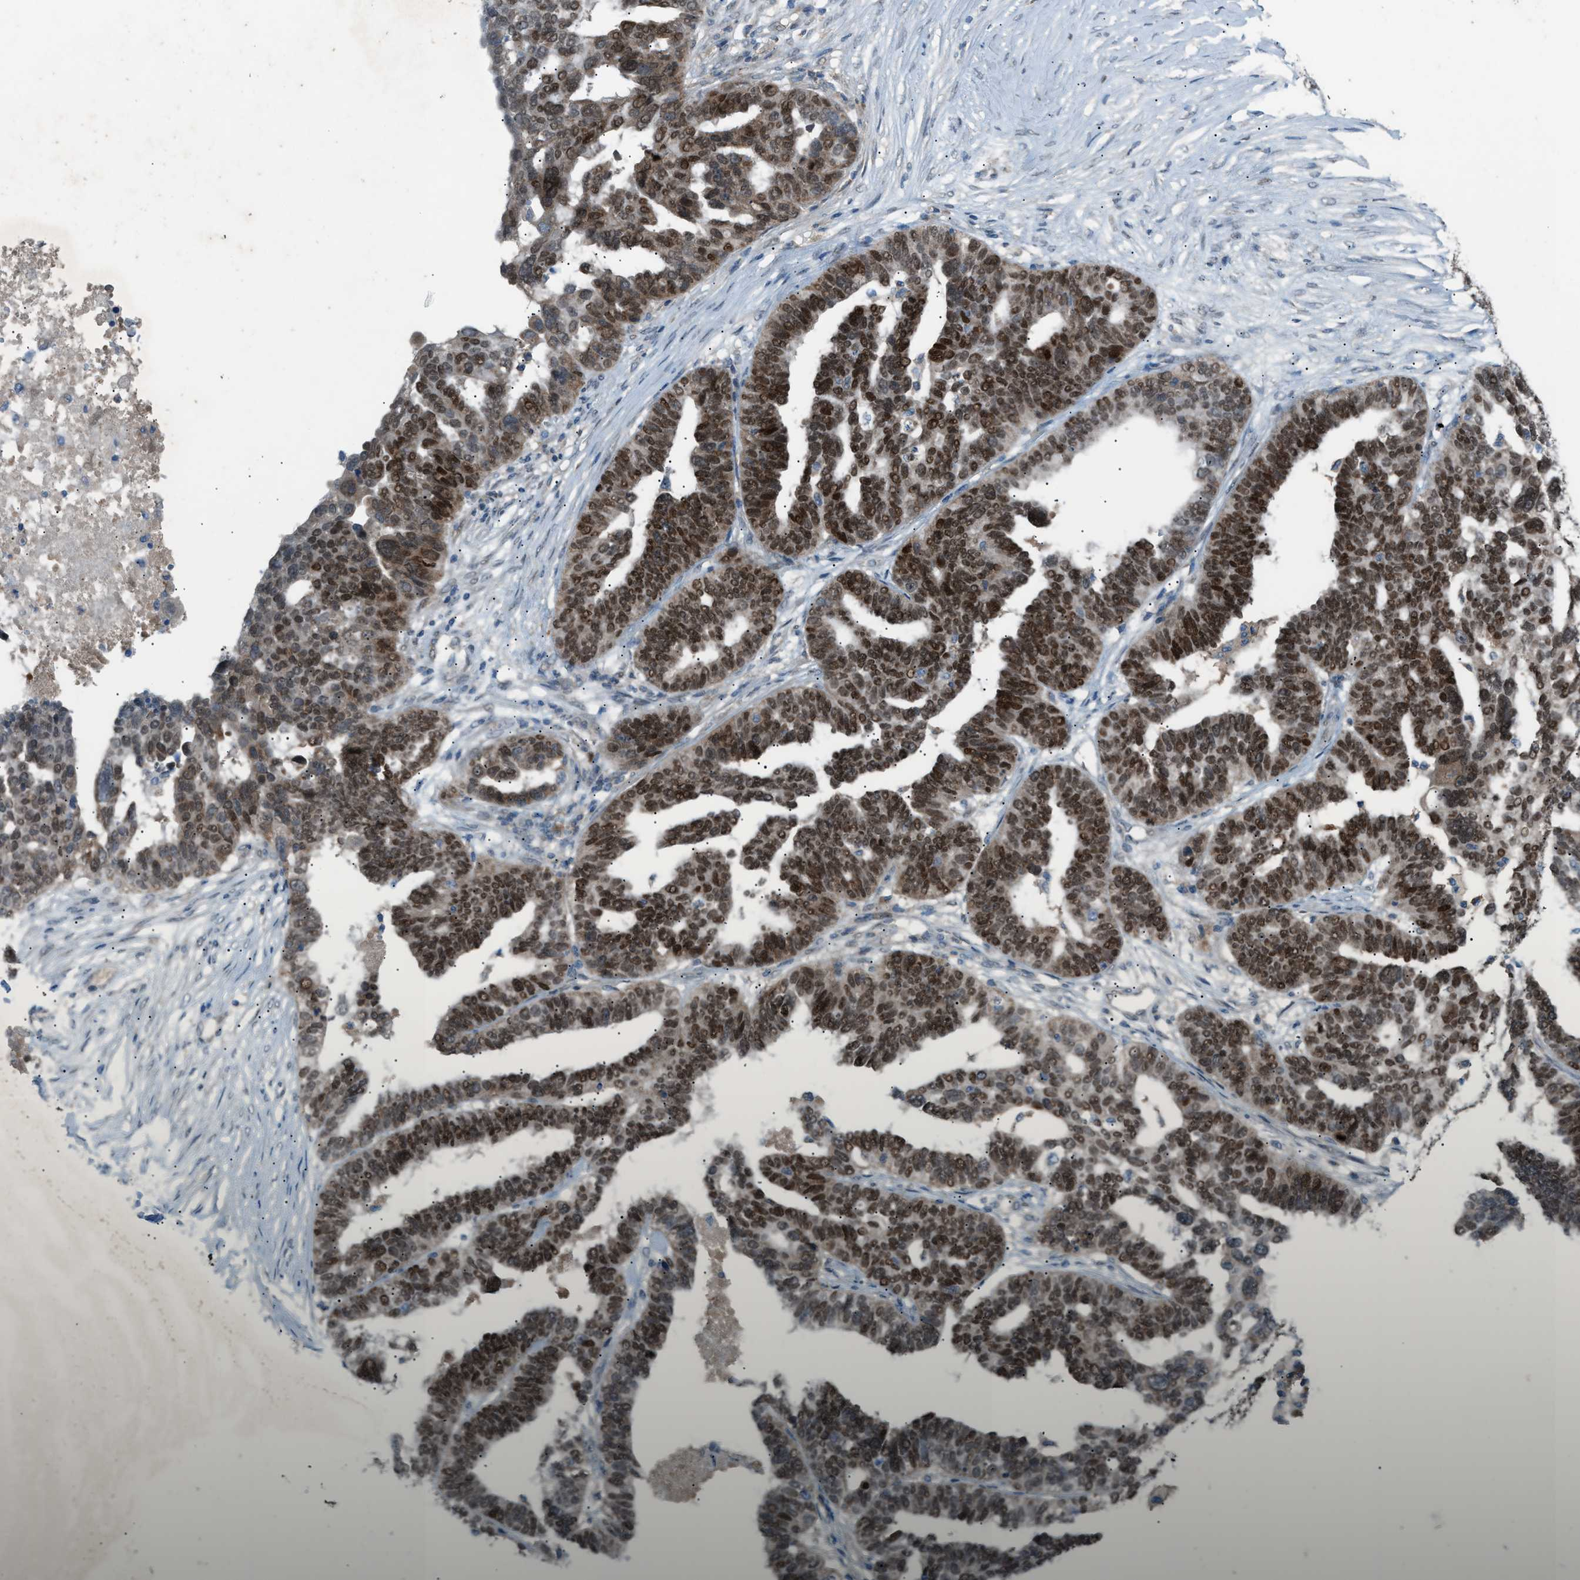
{"staining": {"intensity": "strong", "quantity": ">75%", "location": "nuclear"}, "tissue": "ovarian cancer", "cell_type": "Tumor cells", "image_type": "cancer", "snomed": [{"axis": "morphology", "description": "Cystadenocarcinoma, serous, NOS"}, {"axis": "topography", "description": "Ovary"}], "caption": "DAB immunohistochemical staining of human ovarian cancer (serous cystadenocarcinoma) demonstrates strong nuclear protein positivity in about >75% of tumor cells.", "gene": "DYRK1A", "patient": {"sex": "female", "age": 59}}